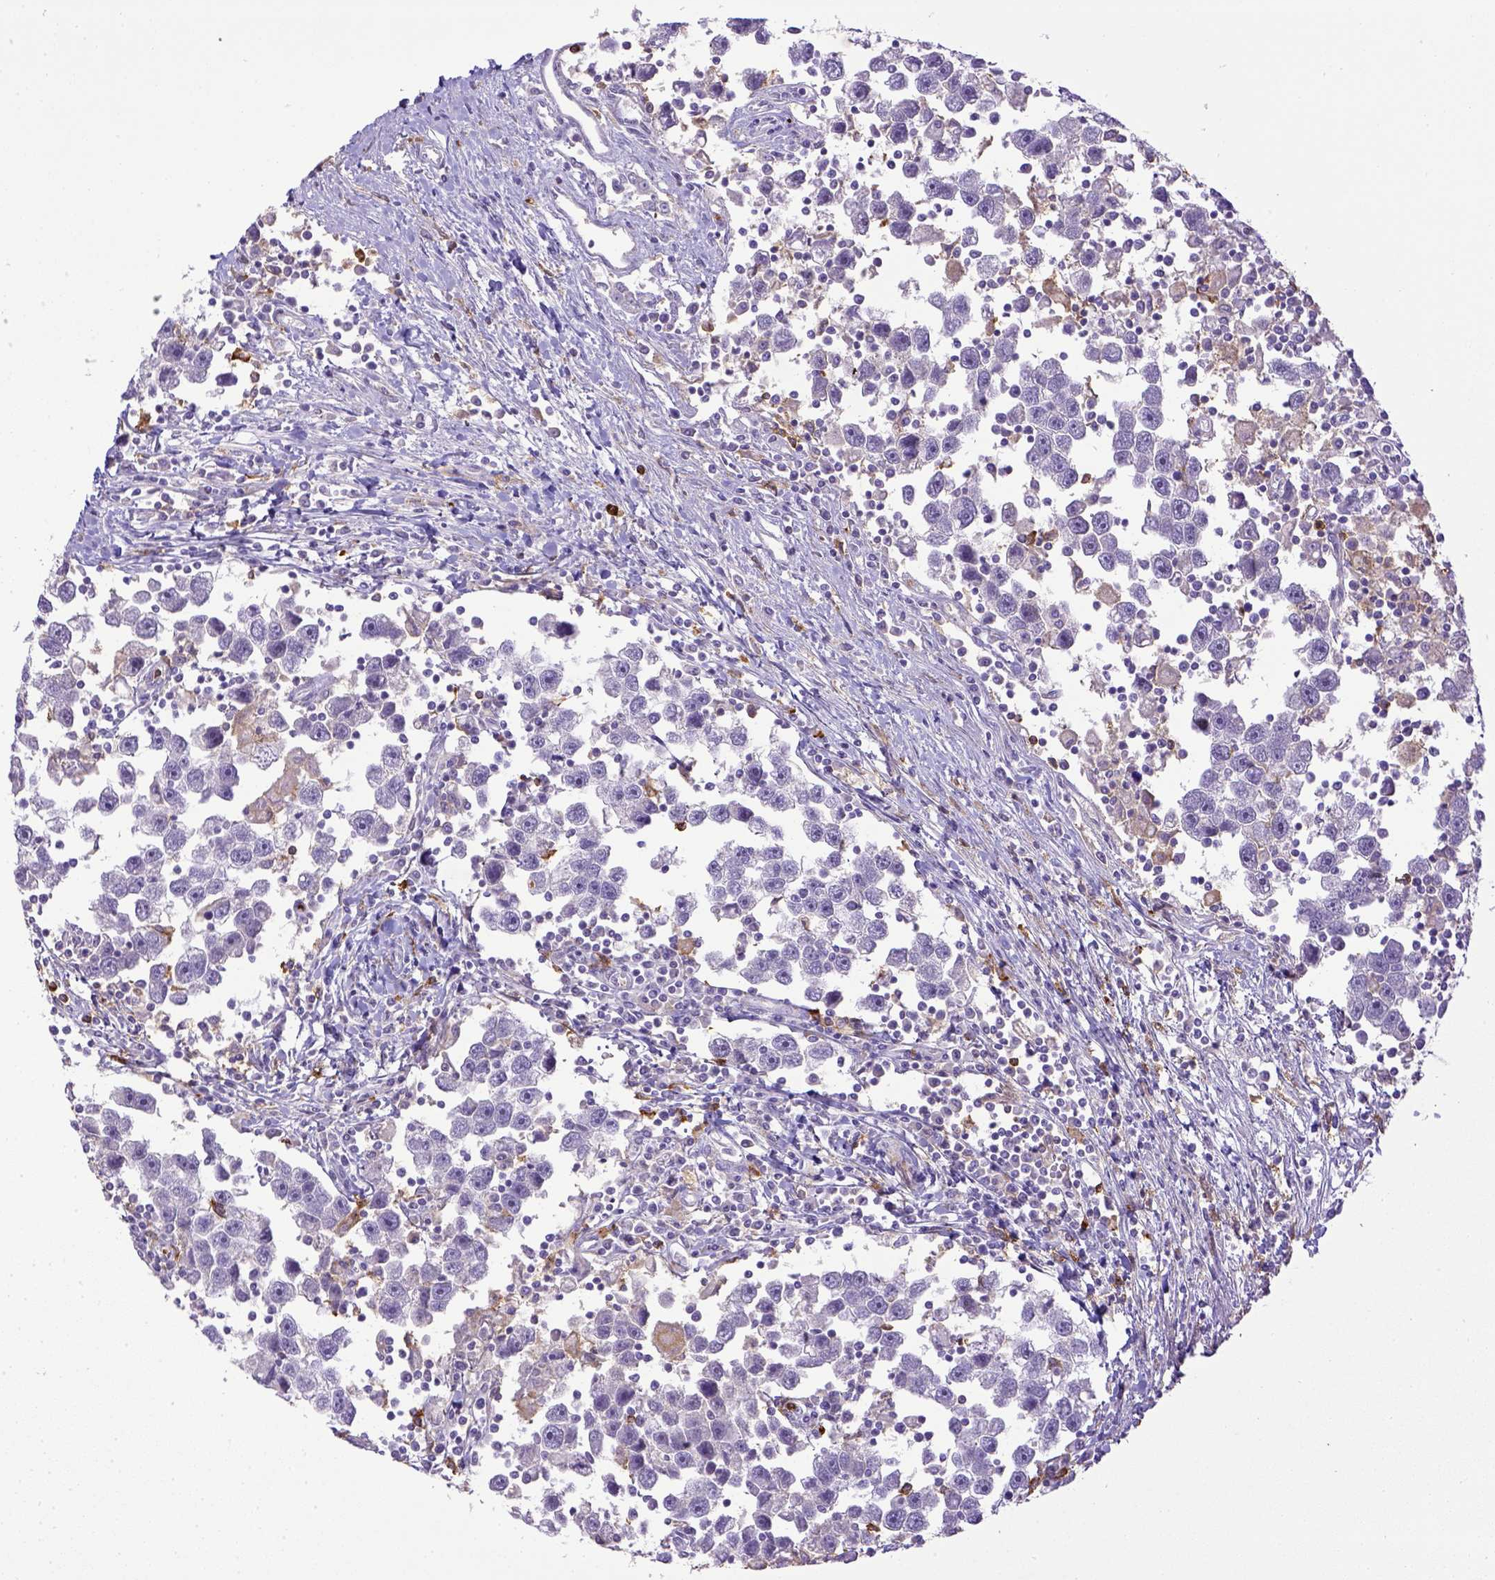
{"staining": {"intensity": "negative", "quantity": "none", "location": "none"}, "tissue": "testis cancer", "cell_type": "Tumor cells", "image_type": "cancer", "snomed": [{"axis": "morphology", "description": "Seminoma, NOS"}, {"axis": "topography", "description": "Testis"}], "caption": "Tumor cells are negative for brown protein staining in testis cancer (seminoma).", "gene": "ITGAM", "patient": {"sex": "male", "age": 30}}